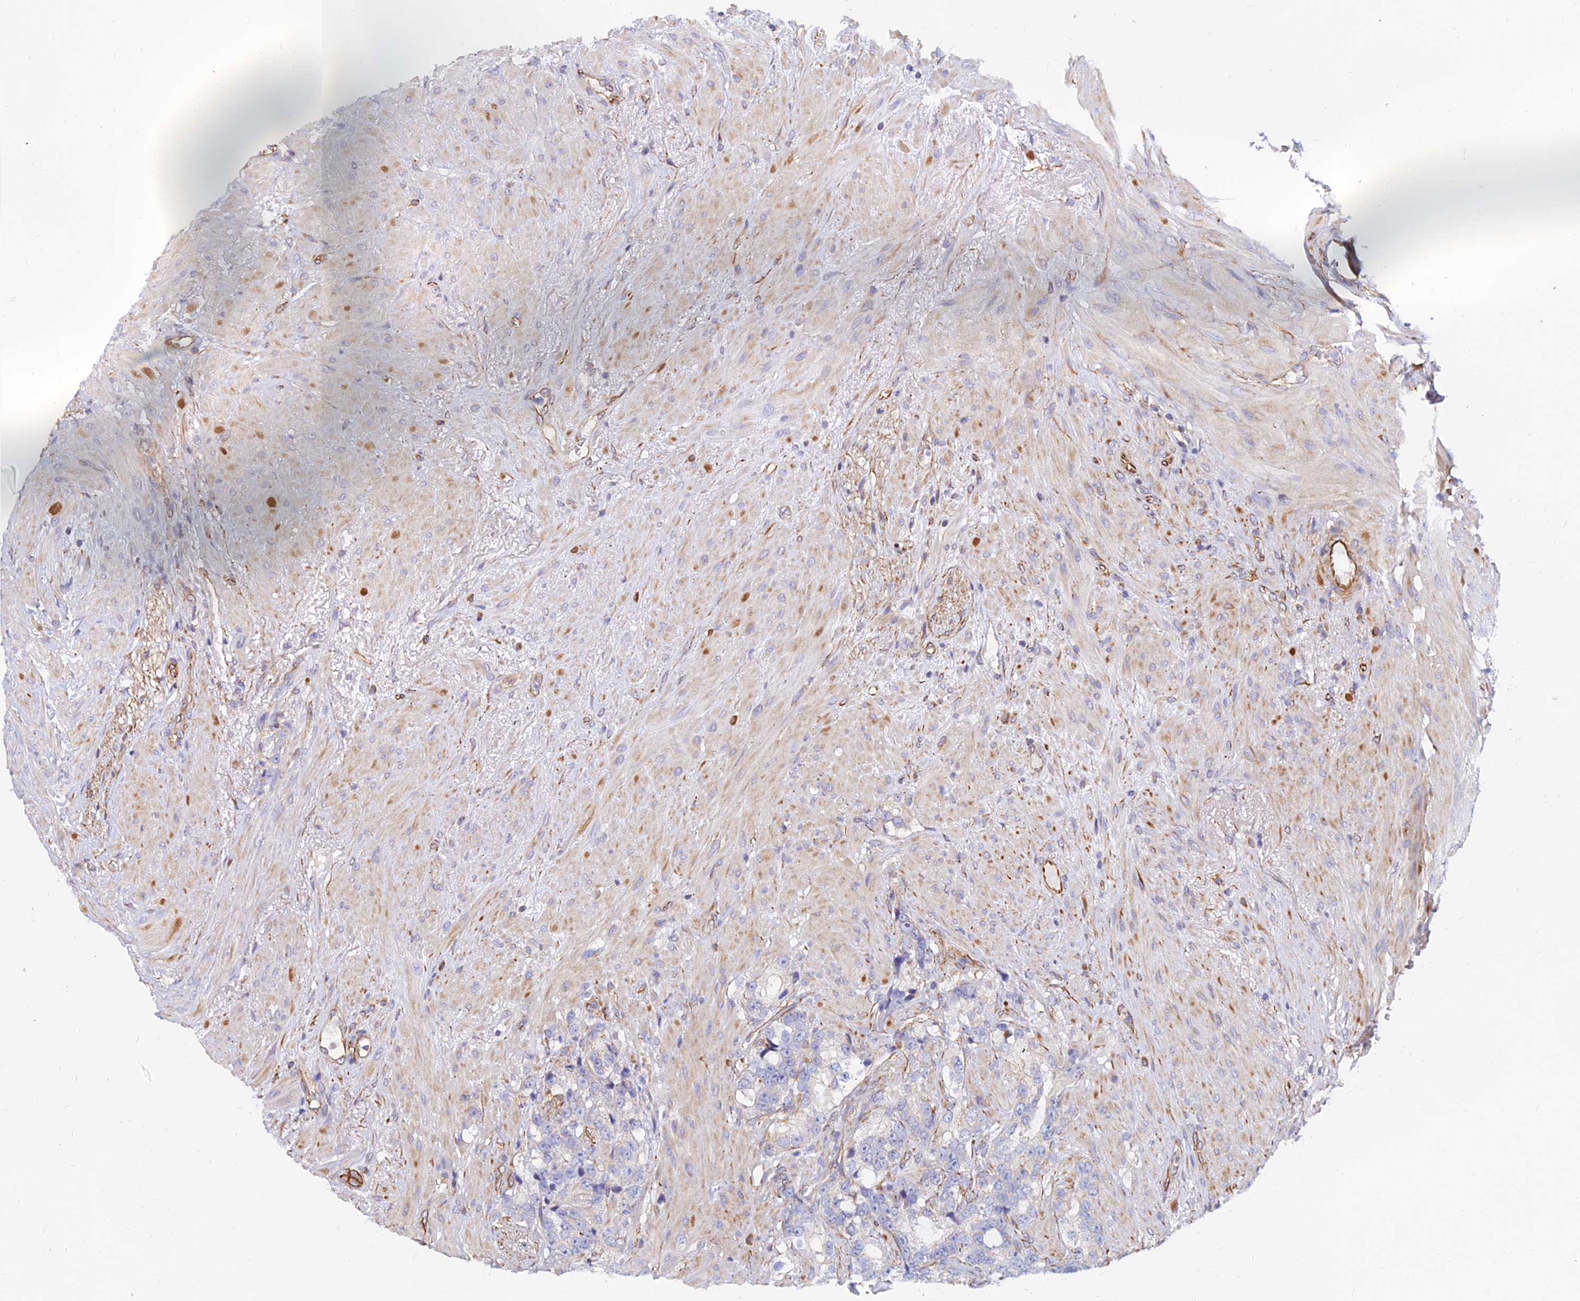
{"staining": {"intensity": "negative", "quantity": "none", "location": "none"}, "tissue": "prostate cancer", "cell_type": "Tumor cells", "image_type": "cancer", "snomed": [{"axis": "morphology", "description": "Adenocarcinoma, High grade"}, {"axis": "topography", "description": "Prostate"}], "caption": "Immunohistochemistry (IHC) histopathology image of neoplastic tissue: human prostate cancer stained with DAB exhibits no significant protein expression in tumor cells.", "gene": "CDK18", "patient": {"sex": "male", "age": 74}}